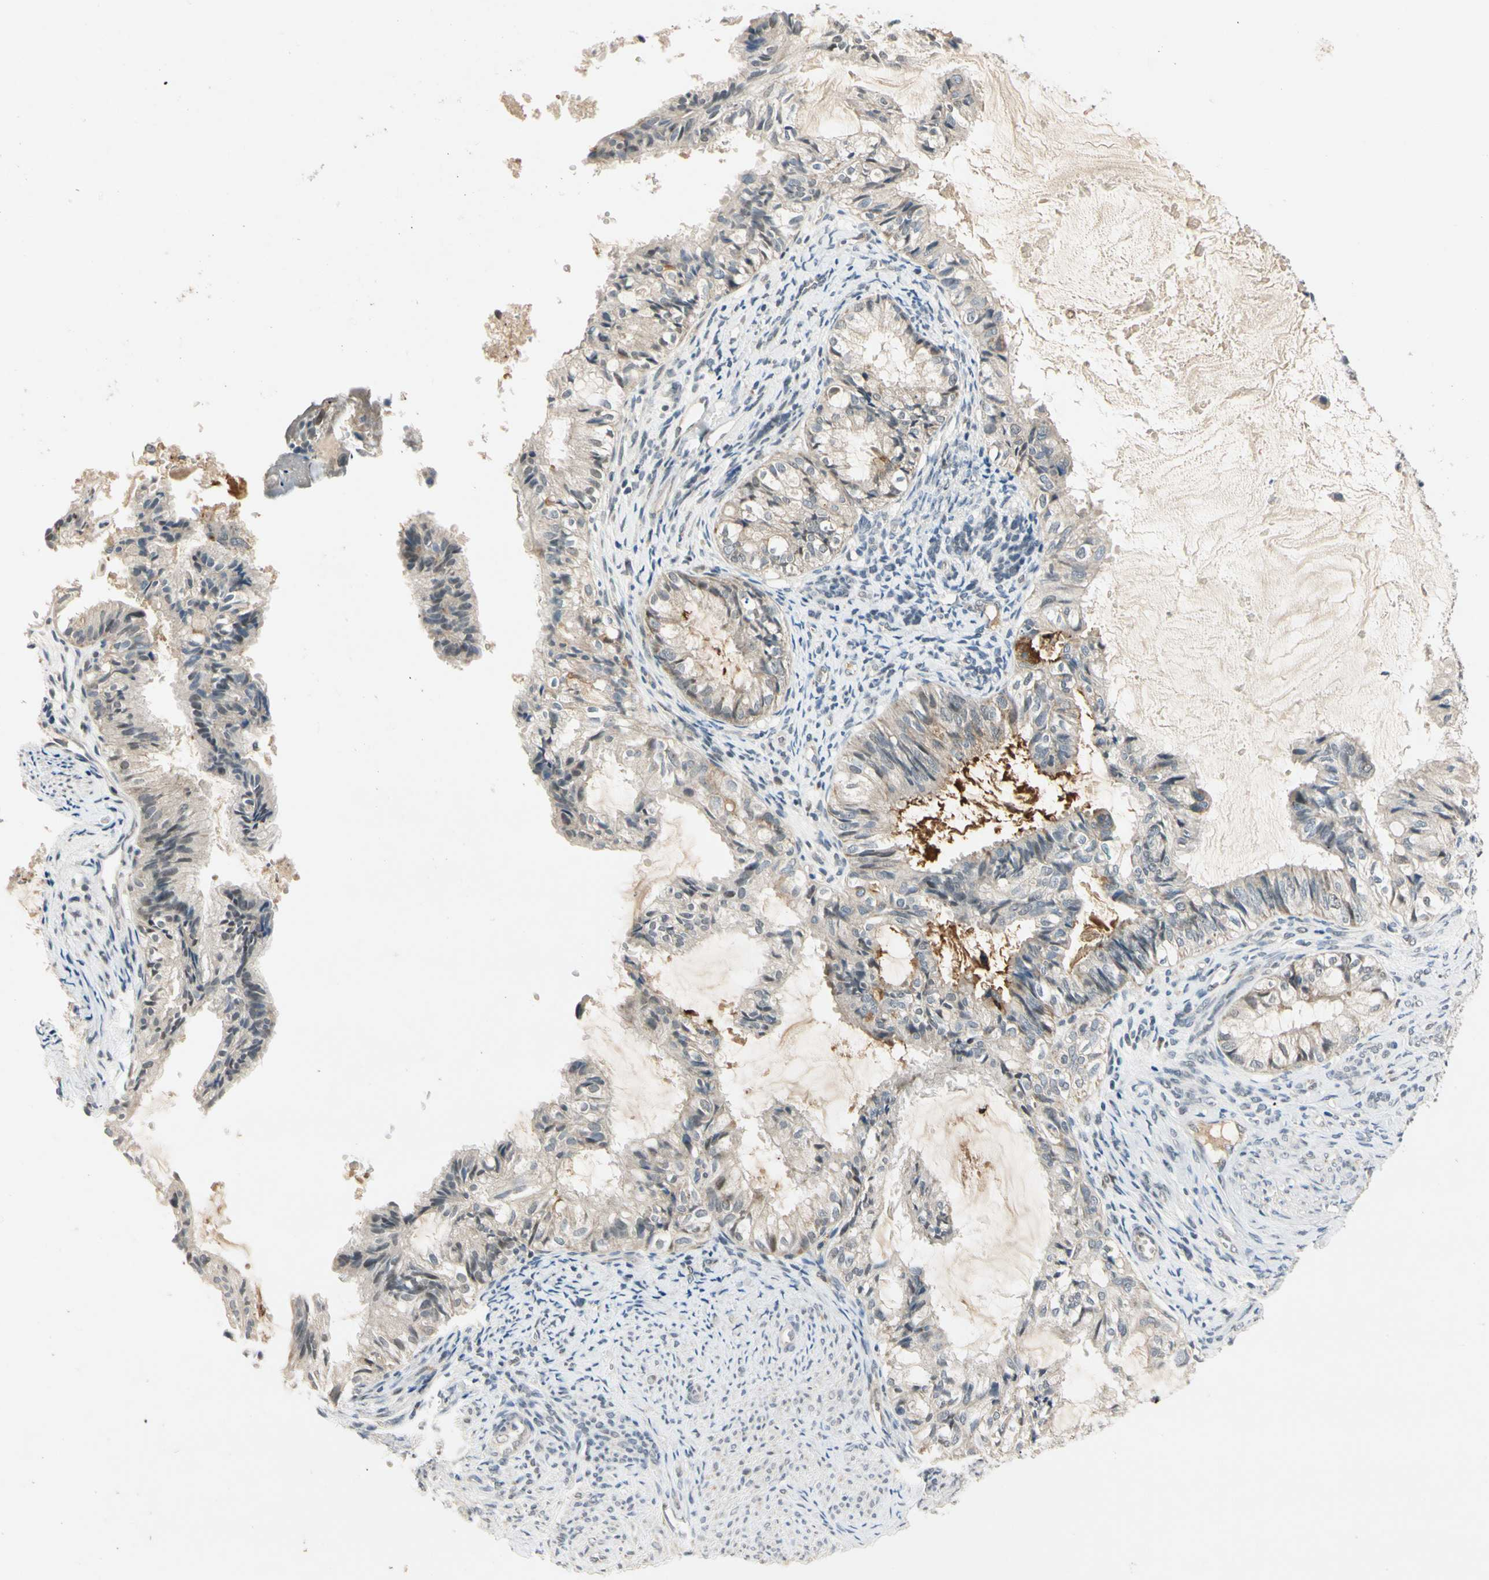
{"staining": {"intensity": "negative", "quantity": "none", "location": "none"}, "tissue": "cervical cancer", "cell_type": "Tumor cells", "image_type": "cancer", "snomed": [{"axis": "morphology", "description": "Normal tissue, NOS"}, {"axis": "morphology", "description": "Adenocarcinoma, NOS"}, {"axis": "topography", "description": "Cervix"}, {"axis": "topography", "description": "Endometrium"}], "caption": "A micrograph of adenocarcinoma (cervical) stained for a protein shows no brown staining in tumor cells.", "gene": "RIOX2", "patient": {"sex": "female", "age": 86}}